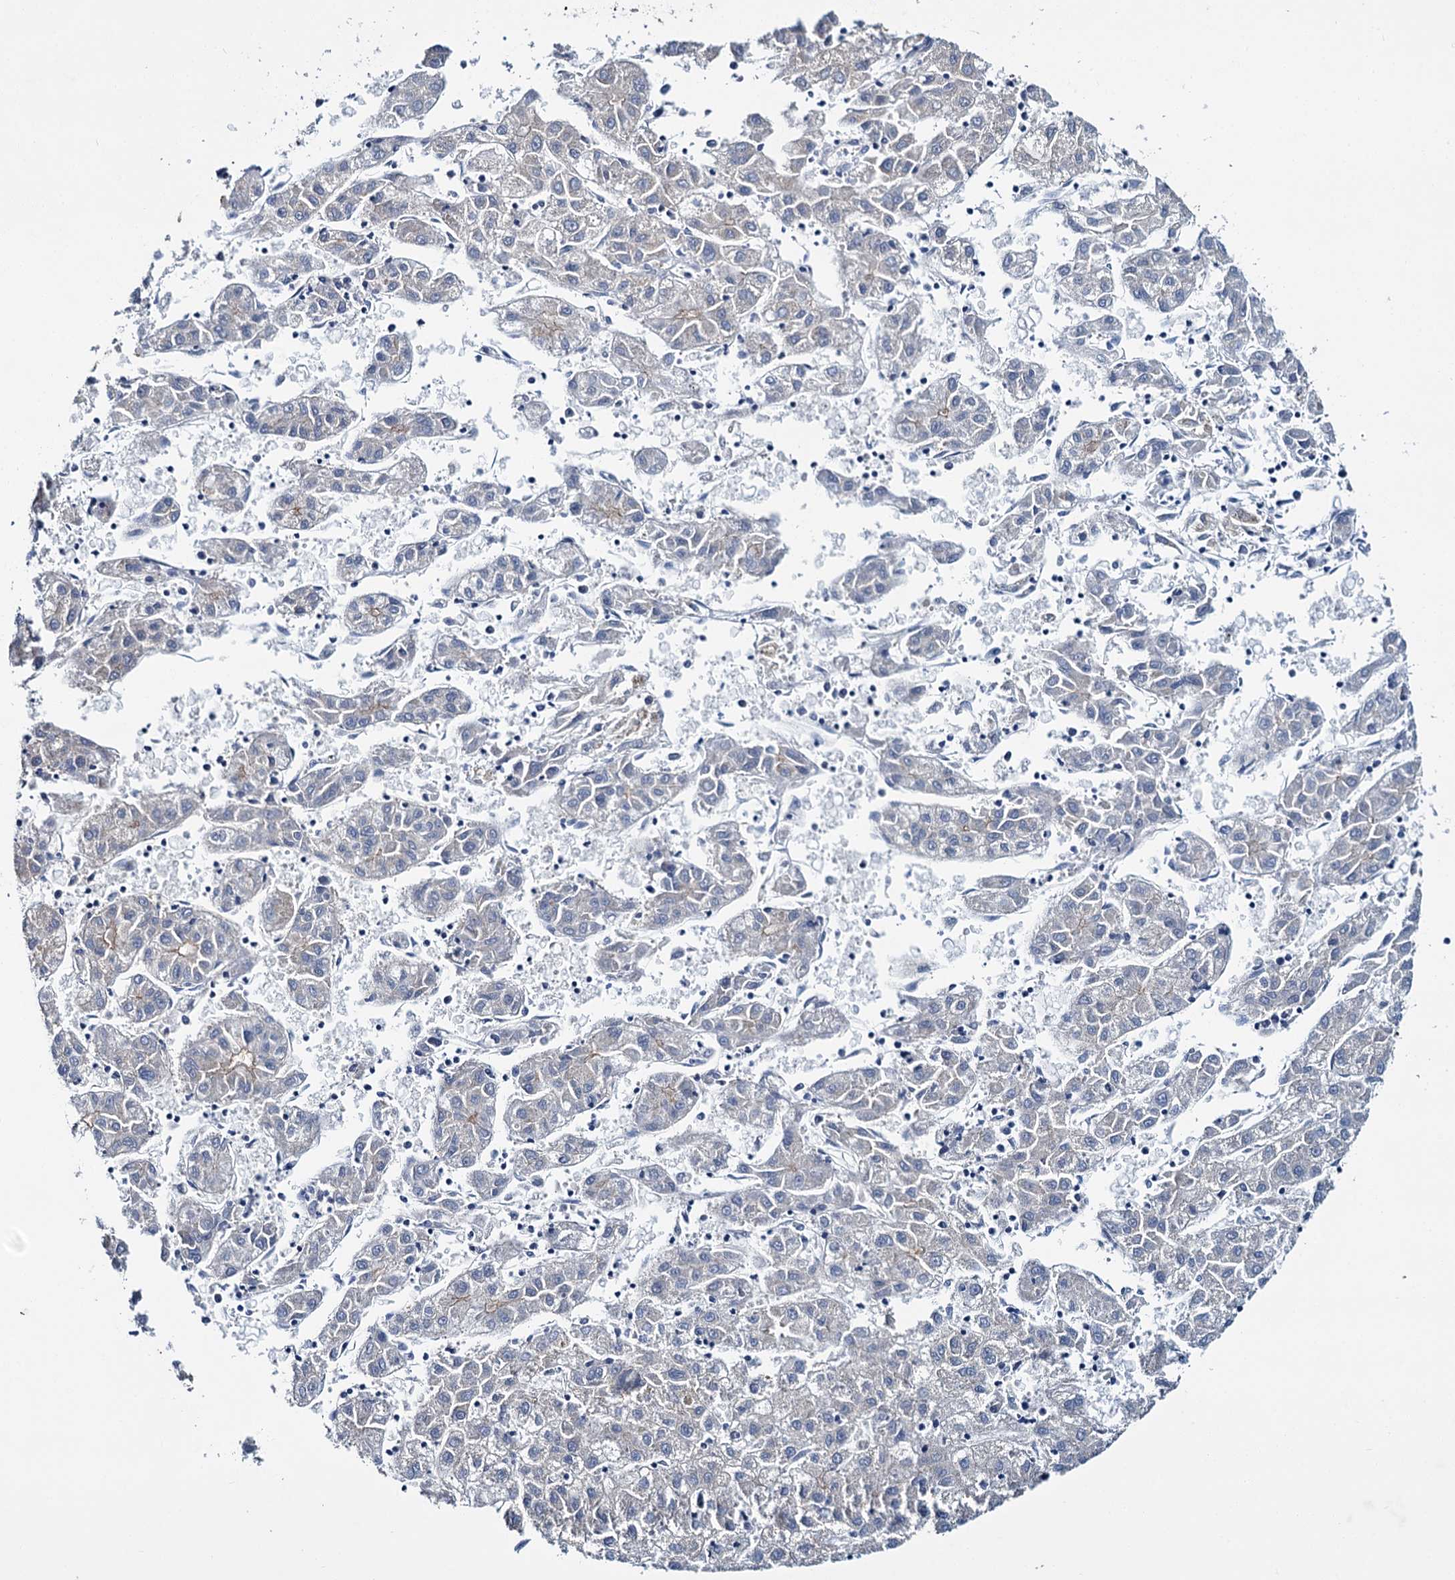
{"staining": {"intensity": "negative", "quantity": "none", "location": "none"}, "tissue": "liver cancer", "cell_type": "Tumor cells", "image_type": "cancer", "snomed": [{"axis": "morphology", "description": "Carcinoma, Hepatocellular, NOS"}, {"axis": "topography", "description": "Liver"}], "caption": "IHC image of neoplastic tissue: liver cancer stained with DAB reveals no significant protein expression in tumor cells.", "gene": "CEP295", "patient": {"sex": "male", "age": 72}}